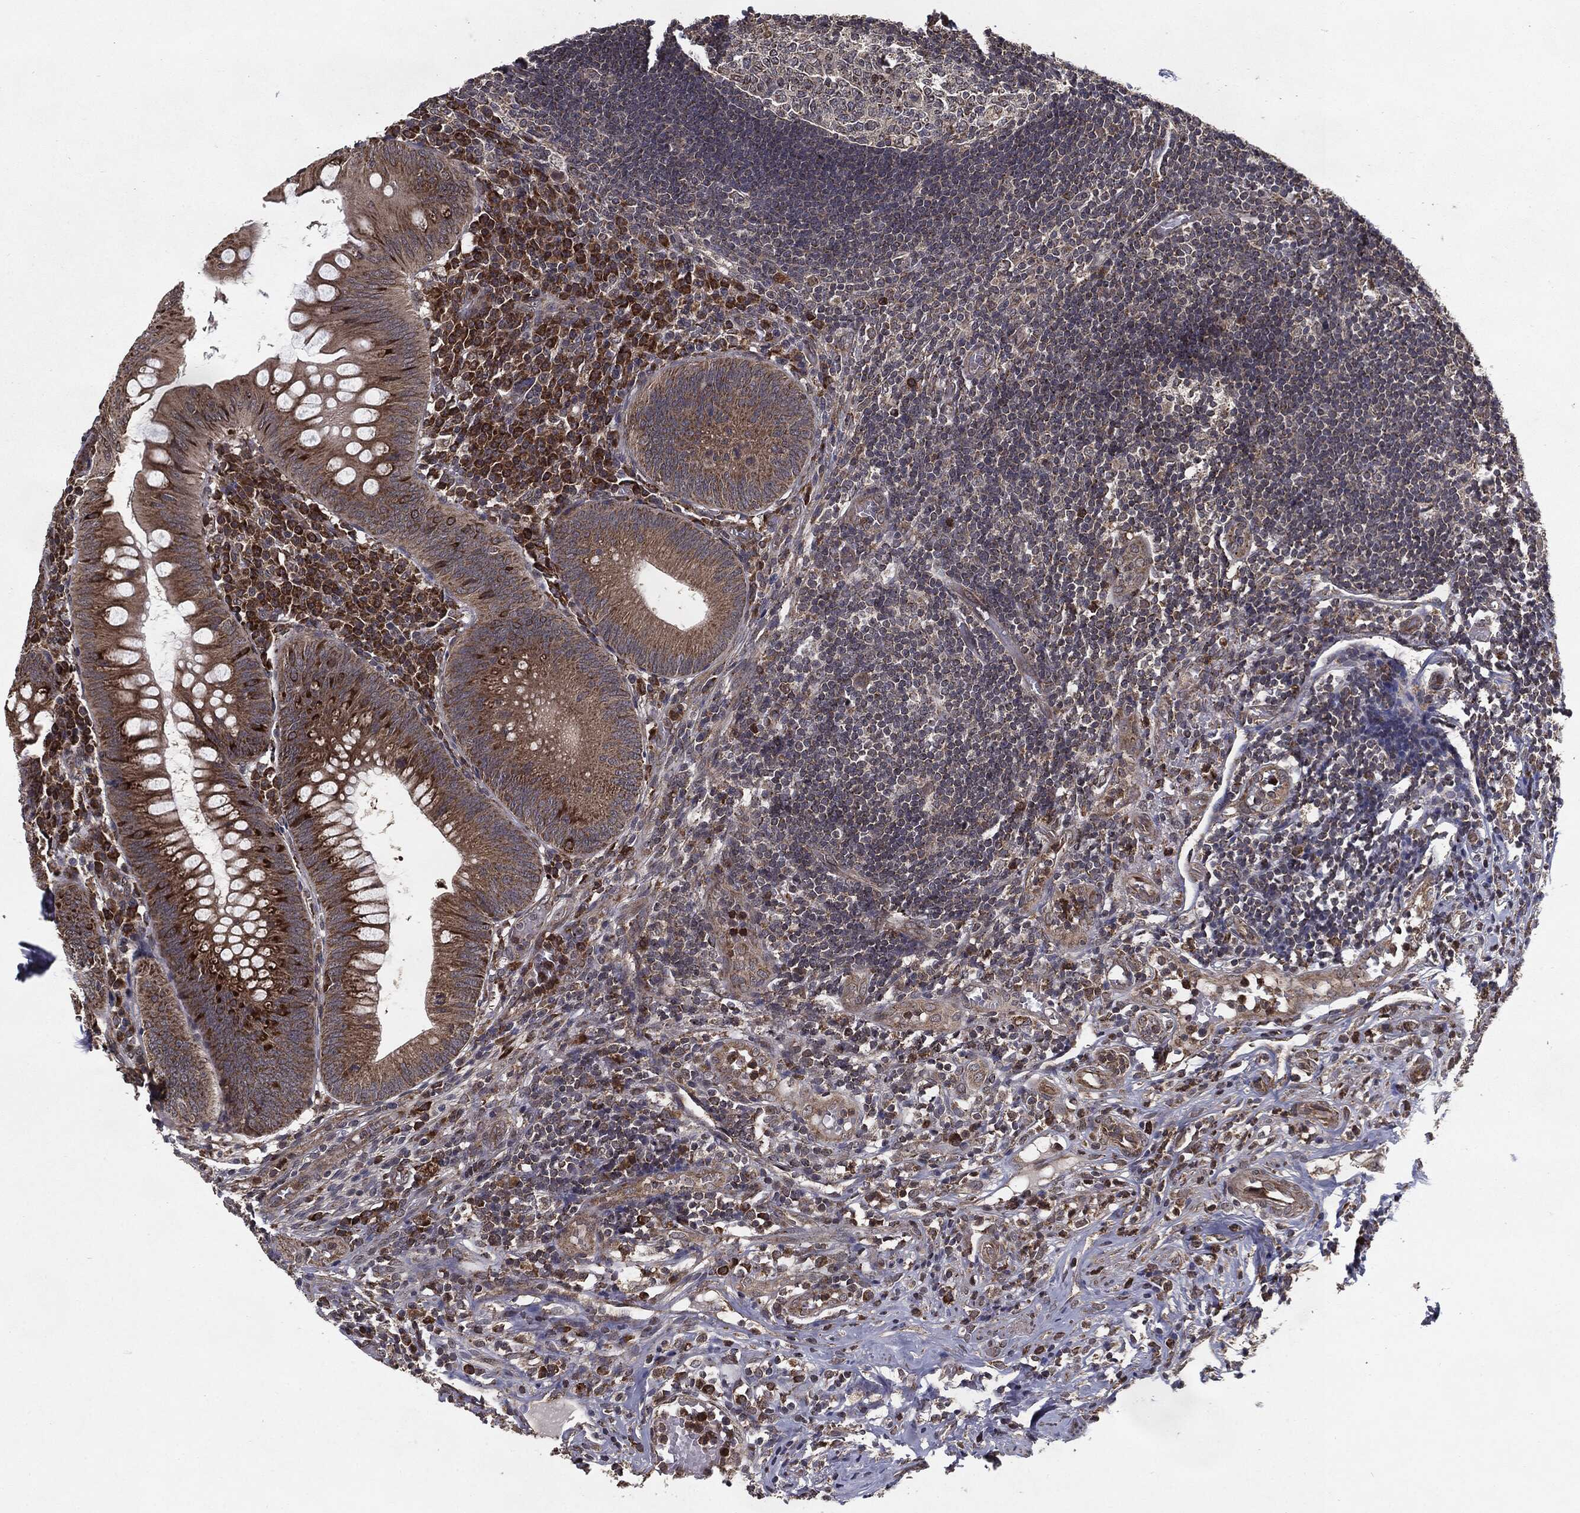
{"staining": {"intensity": "moderate", "quantity": ">75%", "location": "cytoplasmic/membranous"}, "tissue": "appendix", "cell_type": "Glandular cells", "image_type": "normal", "snomed": [{"axis": "morphology", "description": "Normal tissue, NOS"}, {"axis": "morphology", "description": "Inflammation, NOS"}, {"axis": "topography", "description": "Appendix"}], "caption": "DAB (3,3'-diaminobenzidine) immunohistochemical staining of unremarkable appendix demonstrates moderate cytoplasmic/membranous protein positivity in approximately >75% of glandular cells.", "gene": "HDAC5", "patient": {"sex": "male", "age": 16}}